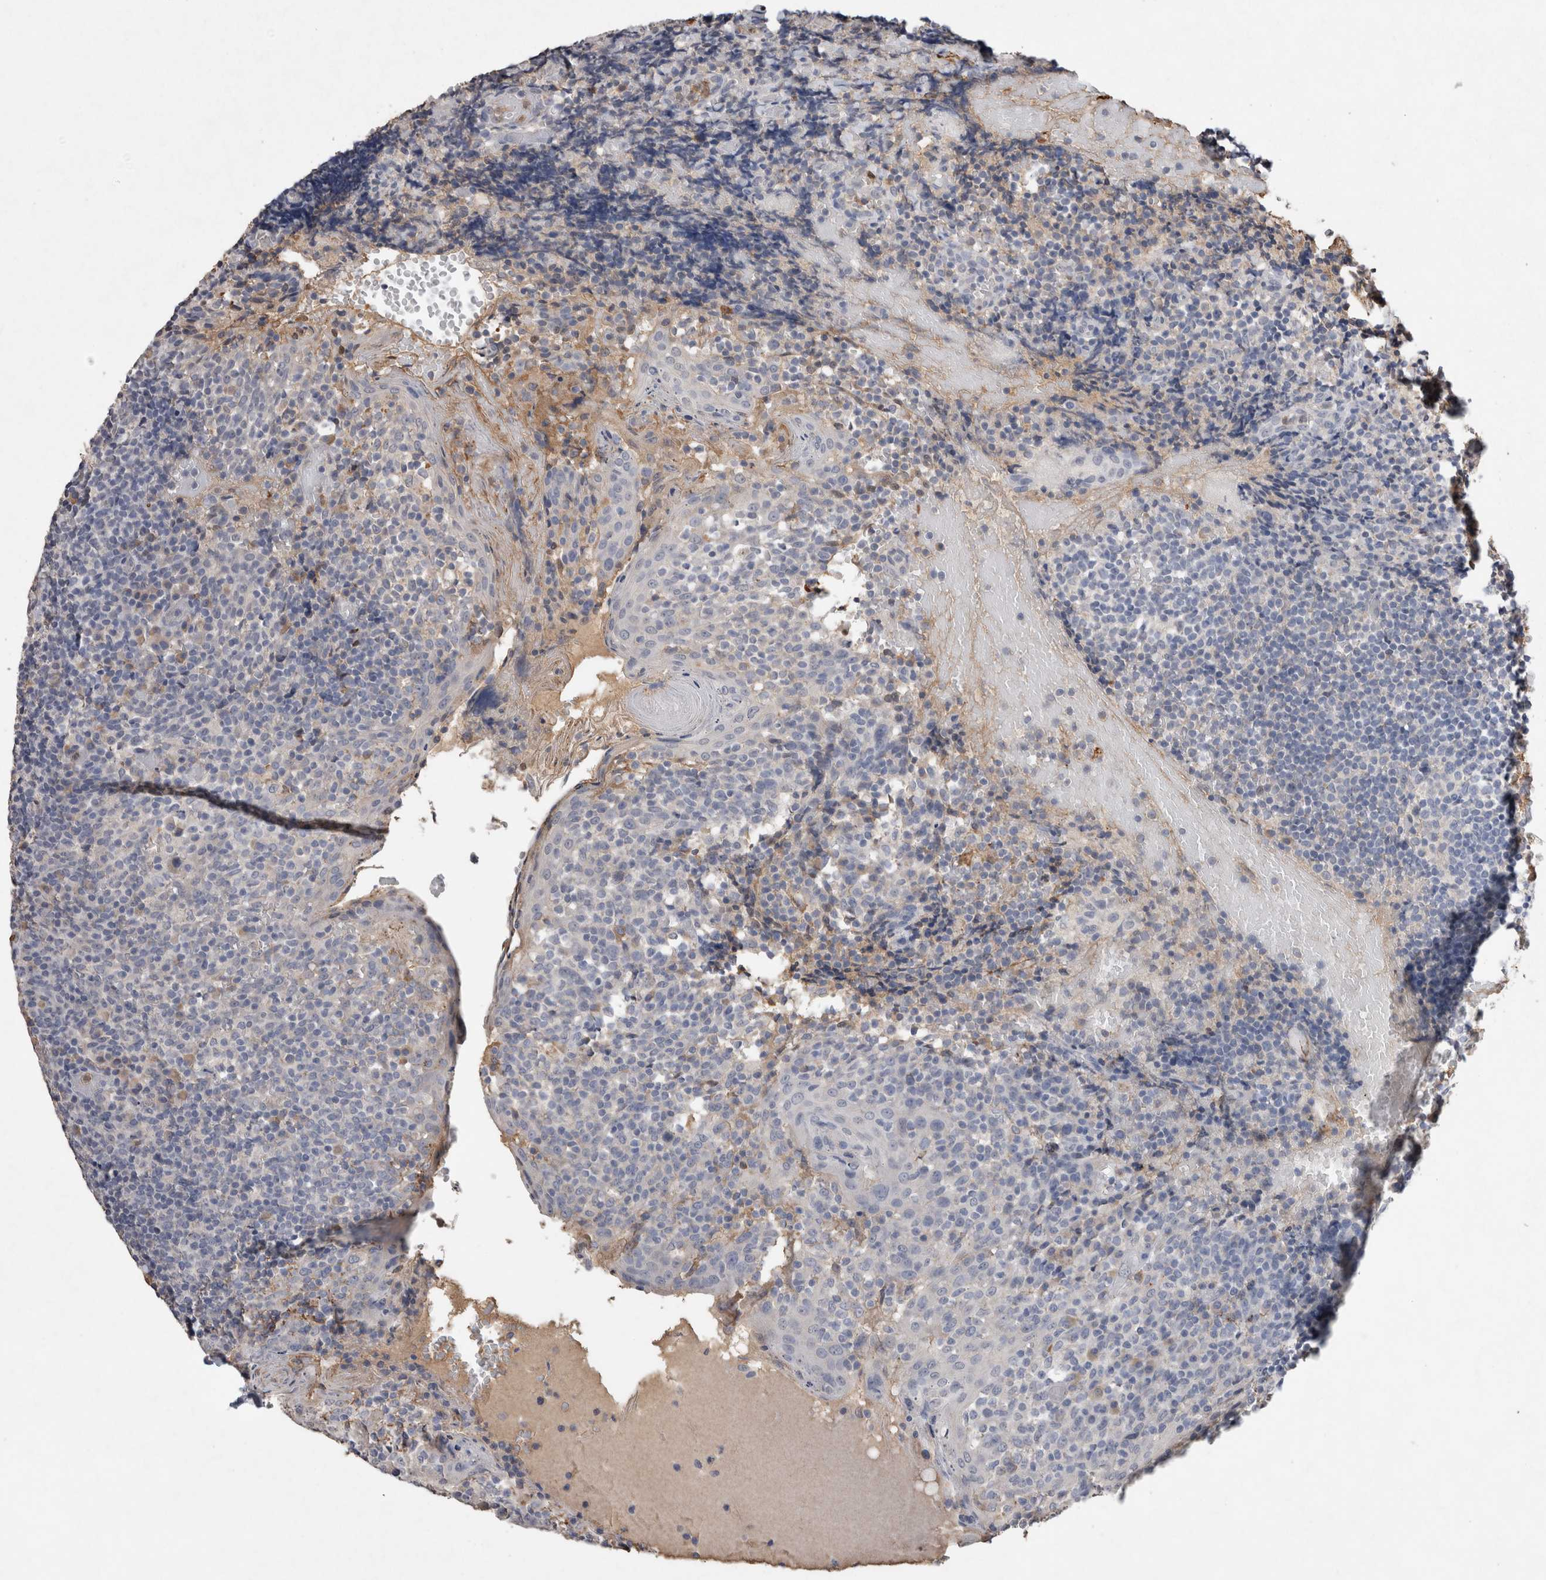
{"staining": {"intensity": "negative", "quantity": "none", "location": "none"}, "tissue": "tonsil", "cell_type": "Germinal center cells", "image_type": "normal", "snomed": [{"axis": "morphology", "description": "Normal tissue, NOS"}, {"axis": "topography", "description": "Tonsil"}], "caption": "This is a histopathology image of immunohistochemistry staining of benign tonsil, which shows no staining in germinal center cells.", "gene": "FABP7", "patient": {"sex": "female", "age": 19}}